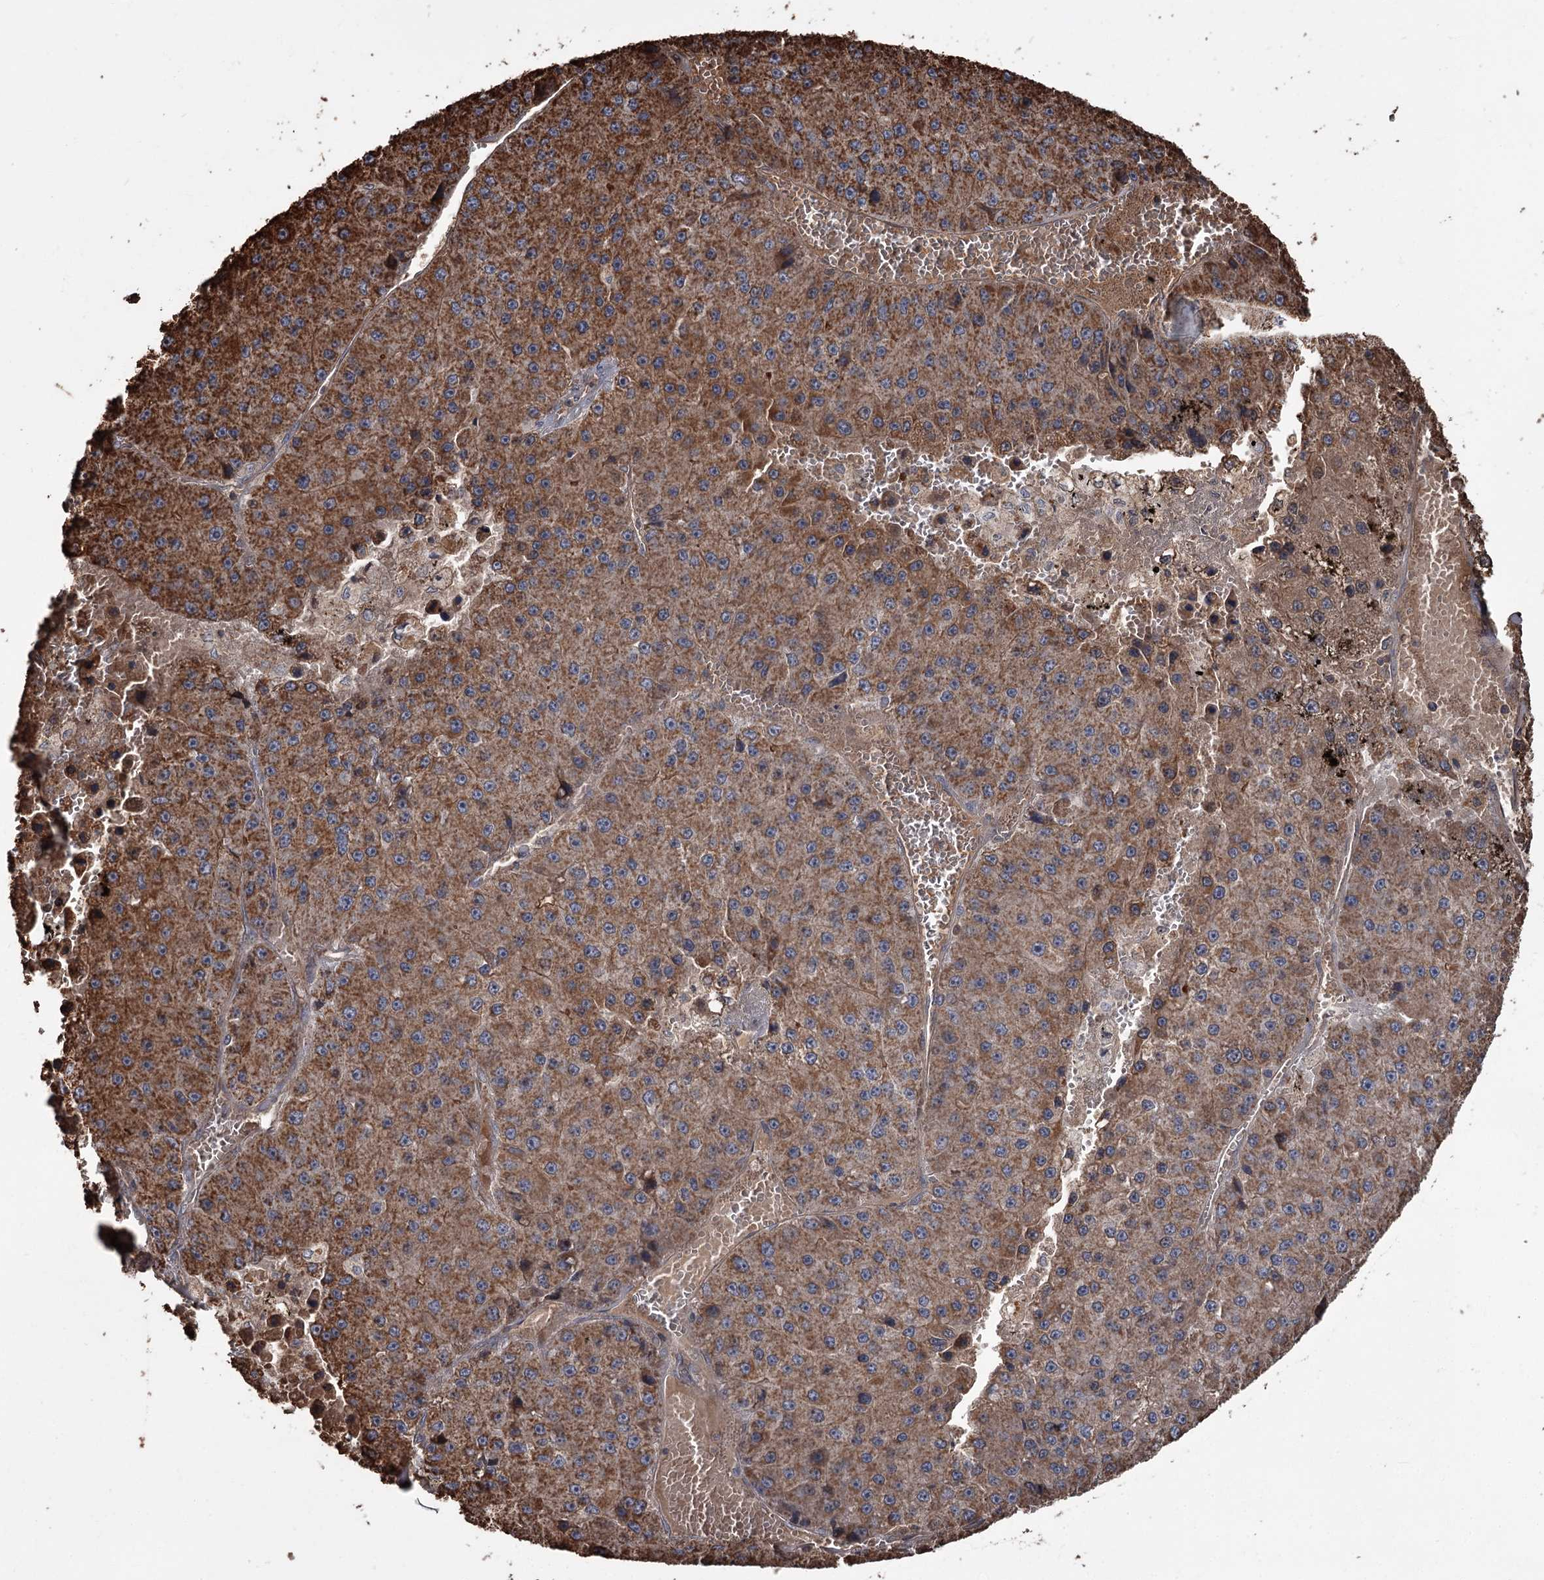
{"staining": {"intensity": "strong", "quantity": ">75%", "location": "cytoplasmic/membranous"}, "tissue": "liver cancer", "cell_type": "Tumor cells", "image_type": "cancer", "snomed": [{"axis": "morphology", "description": "Carcinoma, Hepatocellular, NOS"}, {"axis": "topography", "description": "Liver"}], "caption": "An IHC image of tumor tissue is shown. Protein staining in brown highlights strong cytoplasmic/membranous positivity in liver cancer within tumor cells.", "gene": "THAP9", "patient": {"sex": "female", "age": 73}}